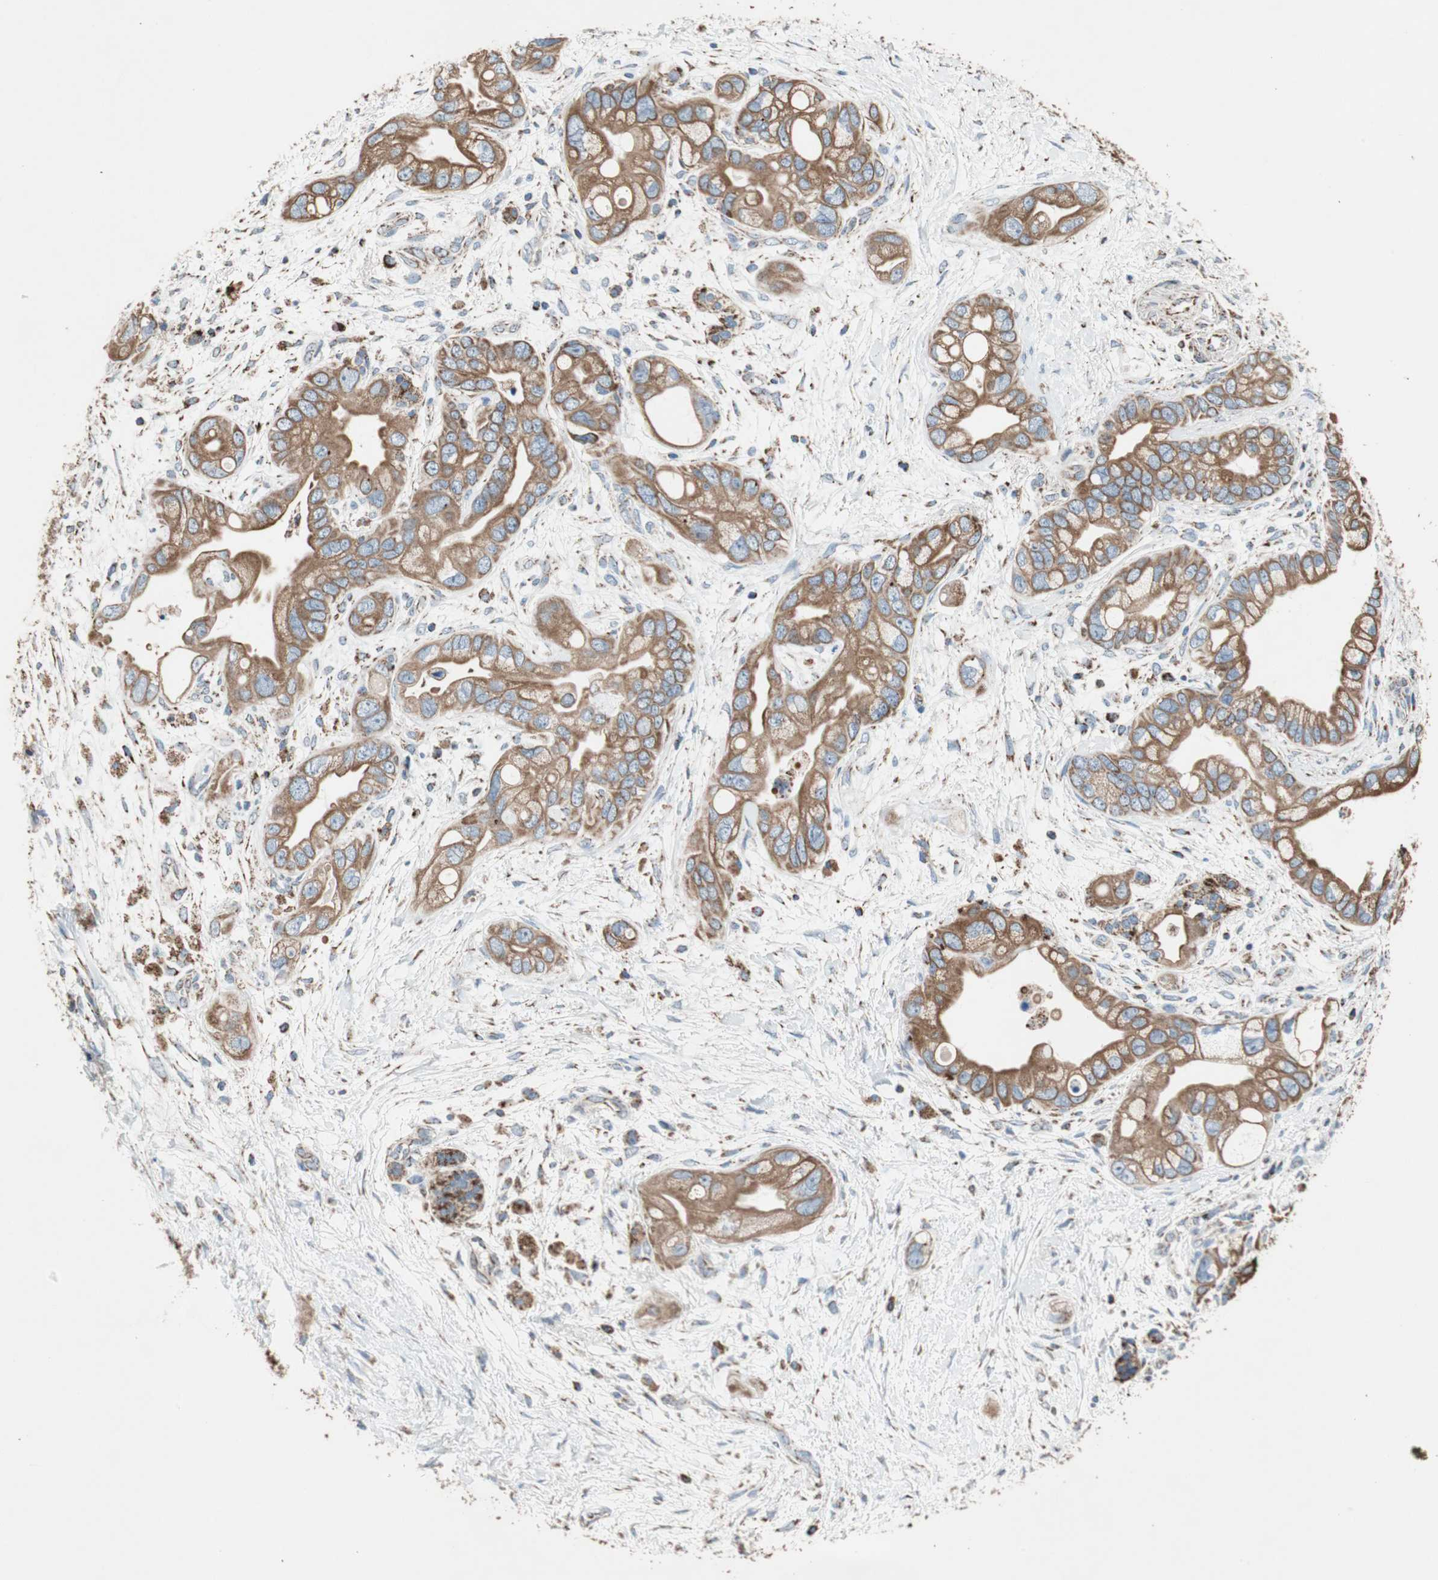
{"staining": {"intensity": "strong", "quantity": ">75%", "location": "cytoplasmic/membranous"}, "tissue": "pancreatic cancer", "cell_type": "Tumor cells", "image_type": "cancer", "snomed": [{"axis": "morphology", "description": "Adenocarcinoma, NOS"}, {"axis": "topography", "description": "Pancreas"}], "caption": "Pancreatic cancer stained for a protein (brown) shows strong cytoplasmic/membranous positive expression in approximately >75% of tumor cells.", "gene": "PCSK4", "patient": {"sex": "female", "age": 77}}